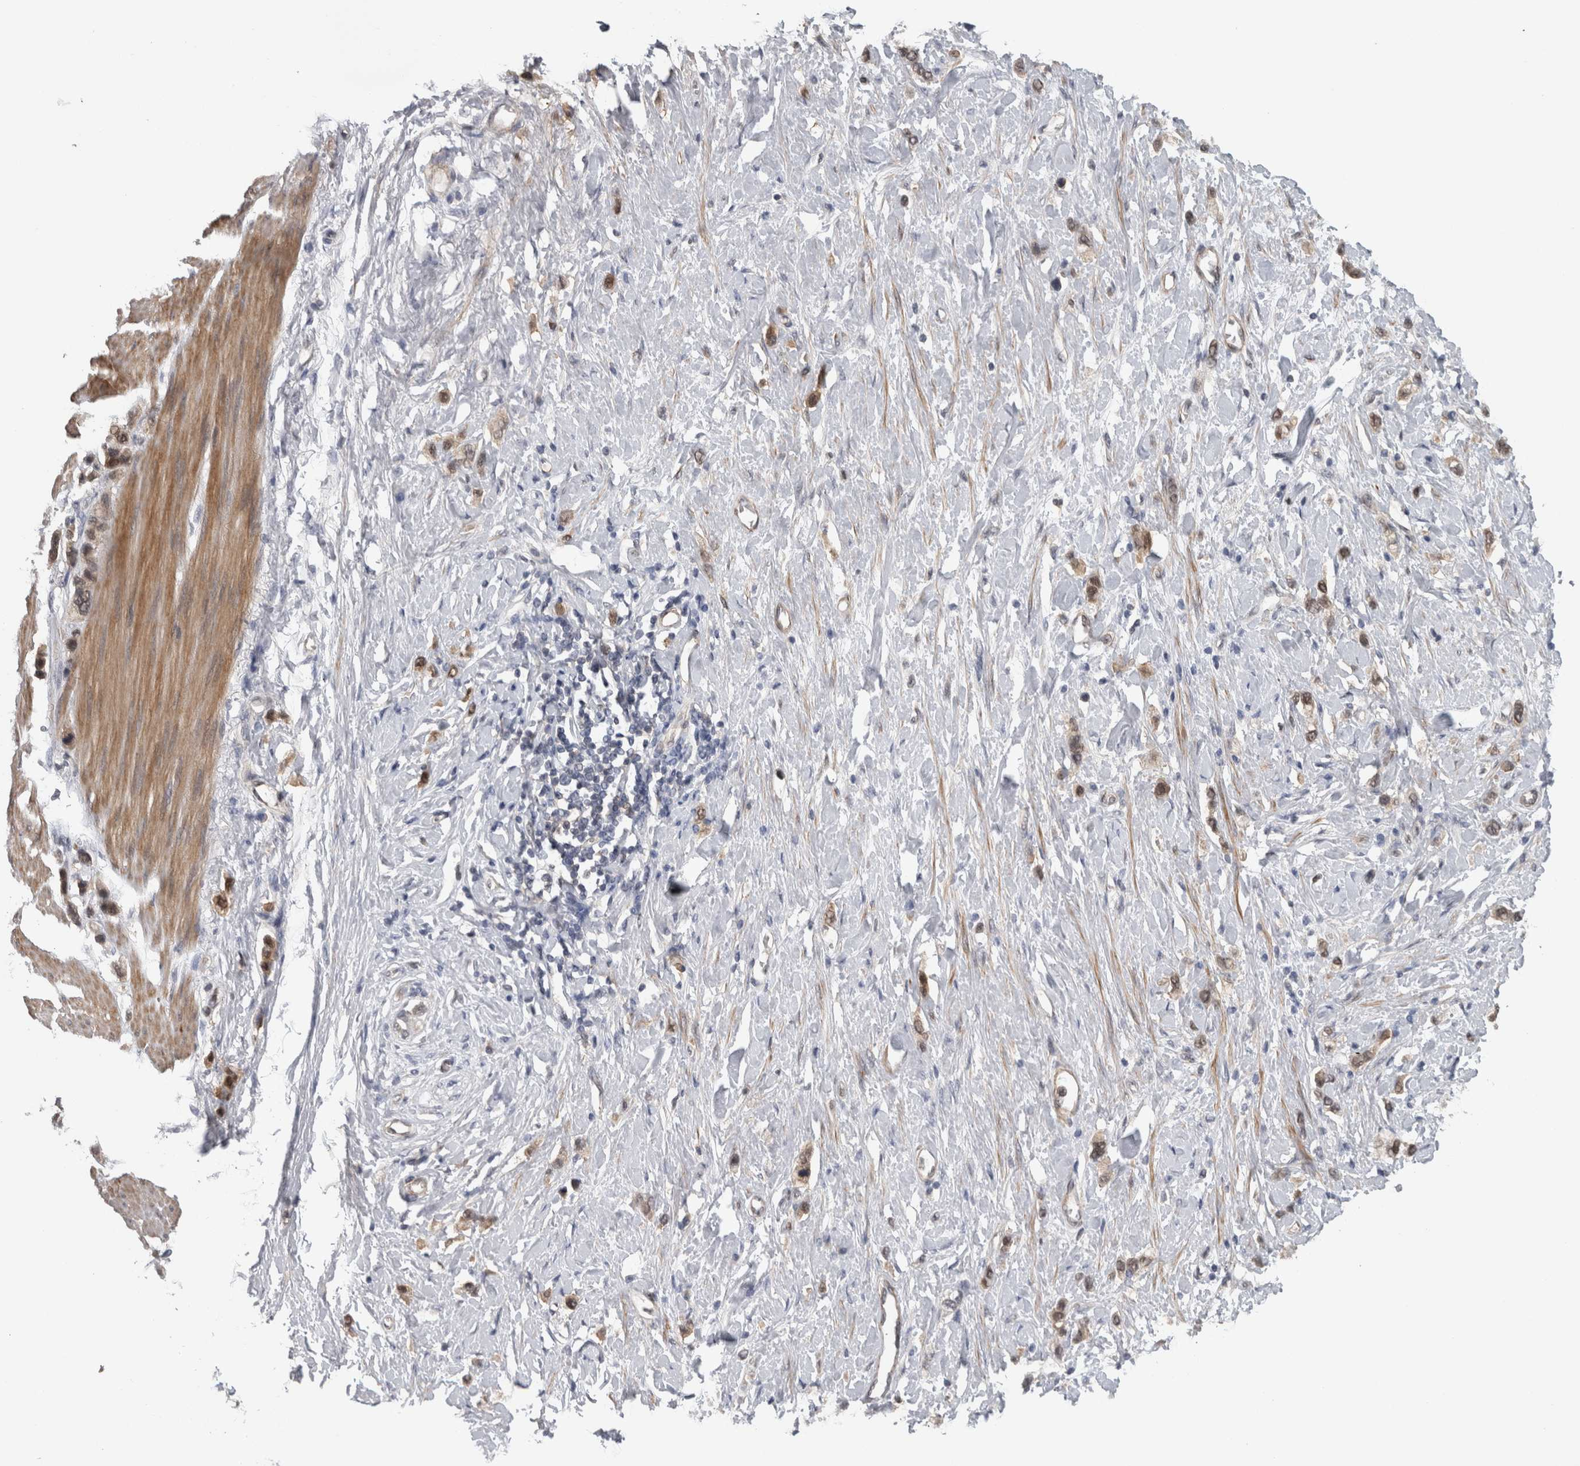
{"staining": {"intensity": "moderate", "quantity": ">75%", "location": "nuclear"}, "tissue": "stomach cancer", "cell_type": "Tumor cells", "image_type": "cancer", "snomed": [{"axis": "morphology", "description": "Adenocarcinoma, NOS"}, {"axis": "topography", "description": "Stomach"}], "caption": "Moderate nuclear staining for a protein is present in approximately >75% of tumor cells of stomach adenocarcinoma using IHC.", "gene": "NAPRT", "patient": {"sex": "female", "age": 65}}